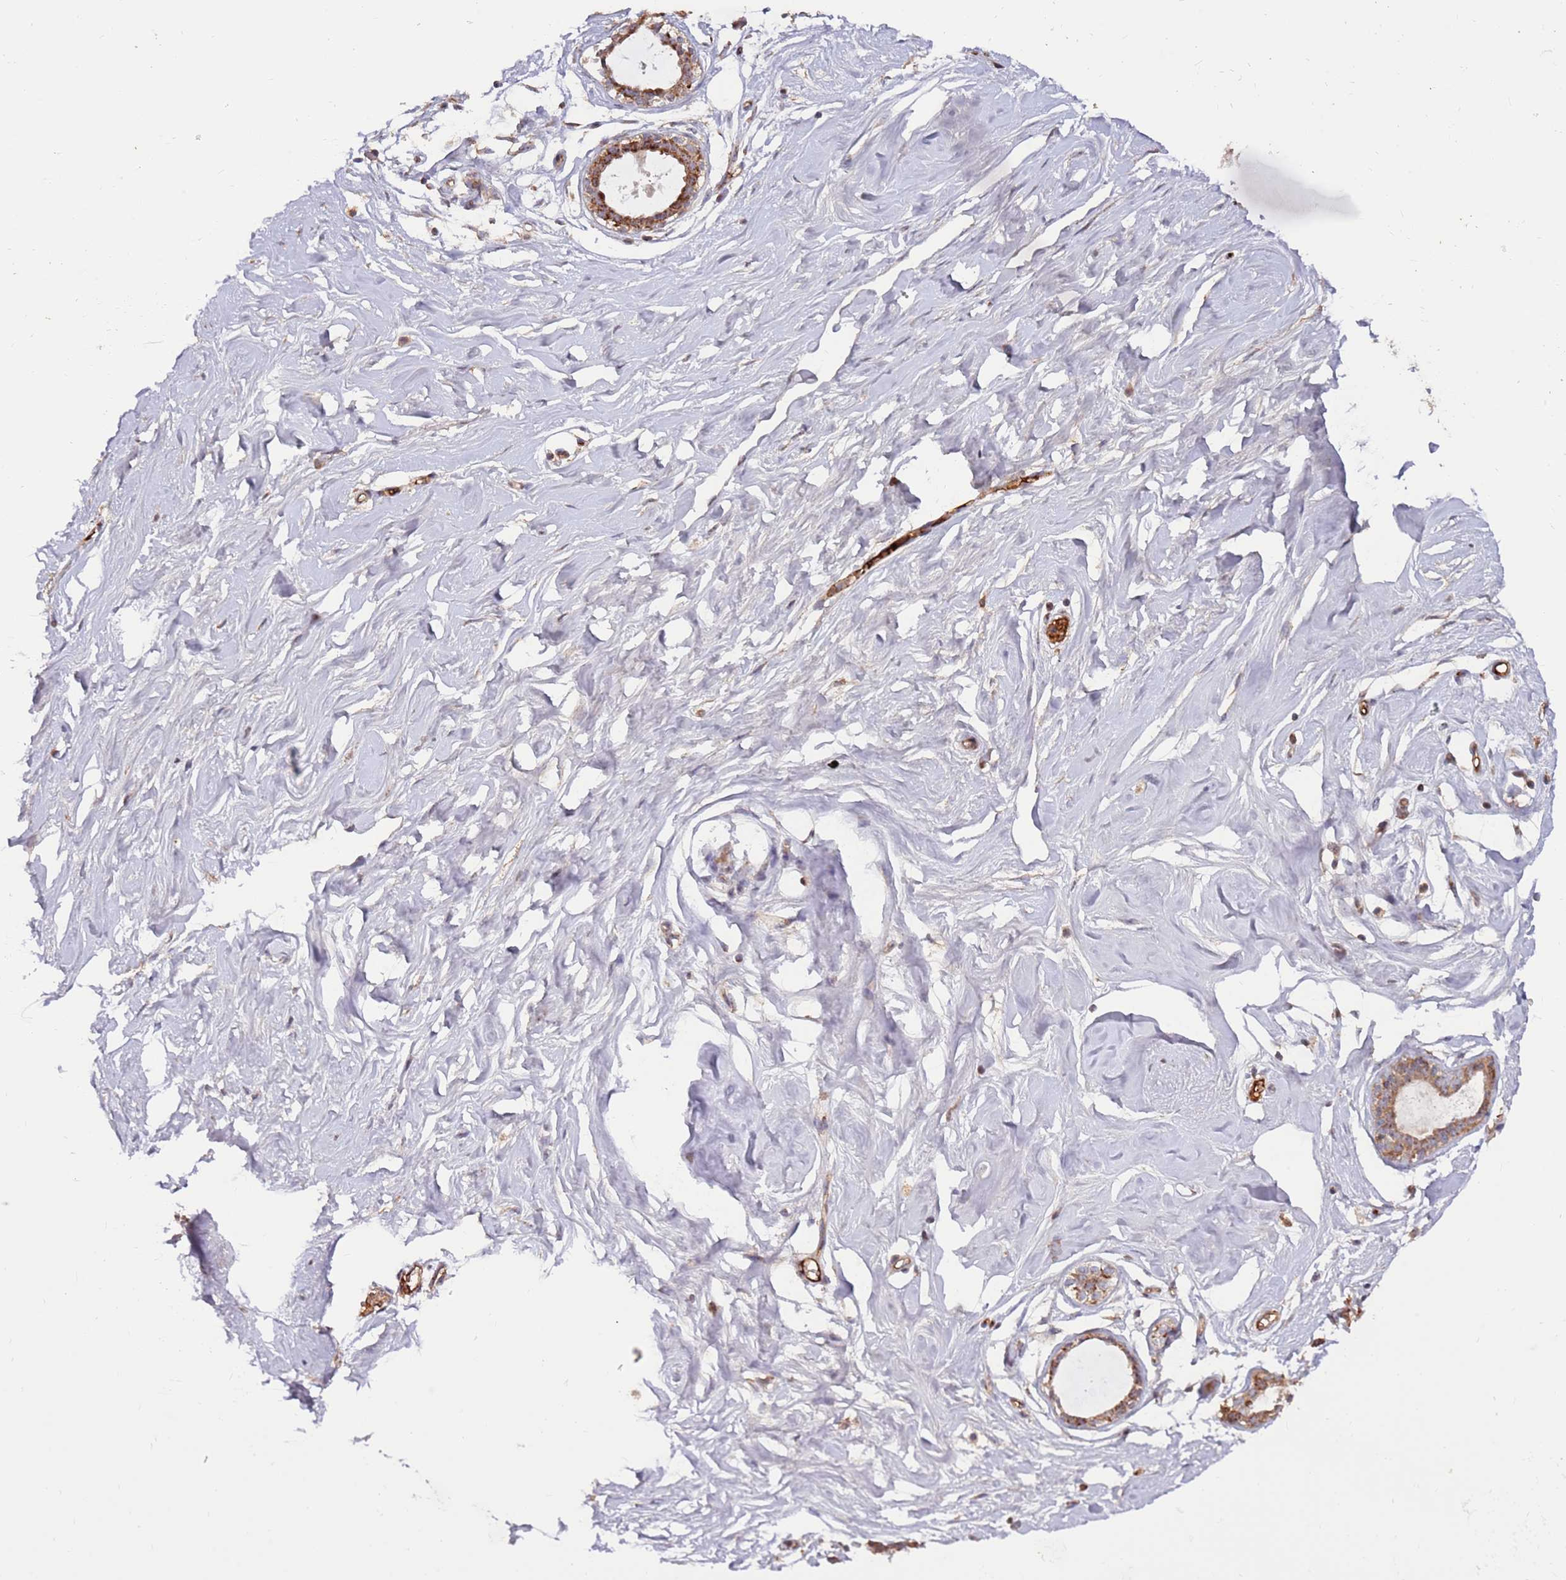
{"staining": {"intensity": "strong", "quantity": ">75%", "location": "cytoplasmic/membranous,nuclear"}, "tissue": "breast", "cell_type": "Glandular cells", "image_type": "normal", "snomed": [{"axis": "morphology", "description": "Normal tissue, NOS"}, {"axis": "morphology", "description": "Adenoma, NOS"}, {"axis": "topography", "description": "Breast"}], "caption": "This photomicrograph reveals immunohistochemistry staining of normal breast, with high strong cytoplasmic/membranous,nuclear expression in about >75% of glandular cells.", "gene": "KIF25", "patient": {"sex": "female", "age": 23}}